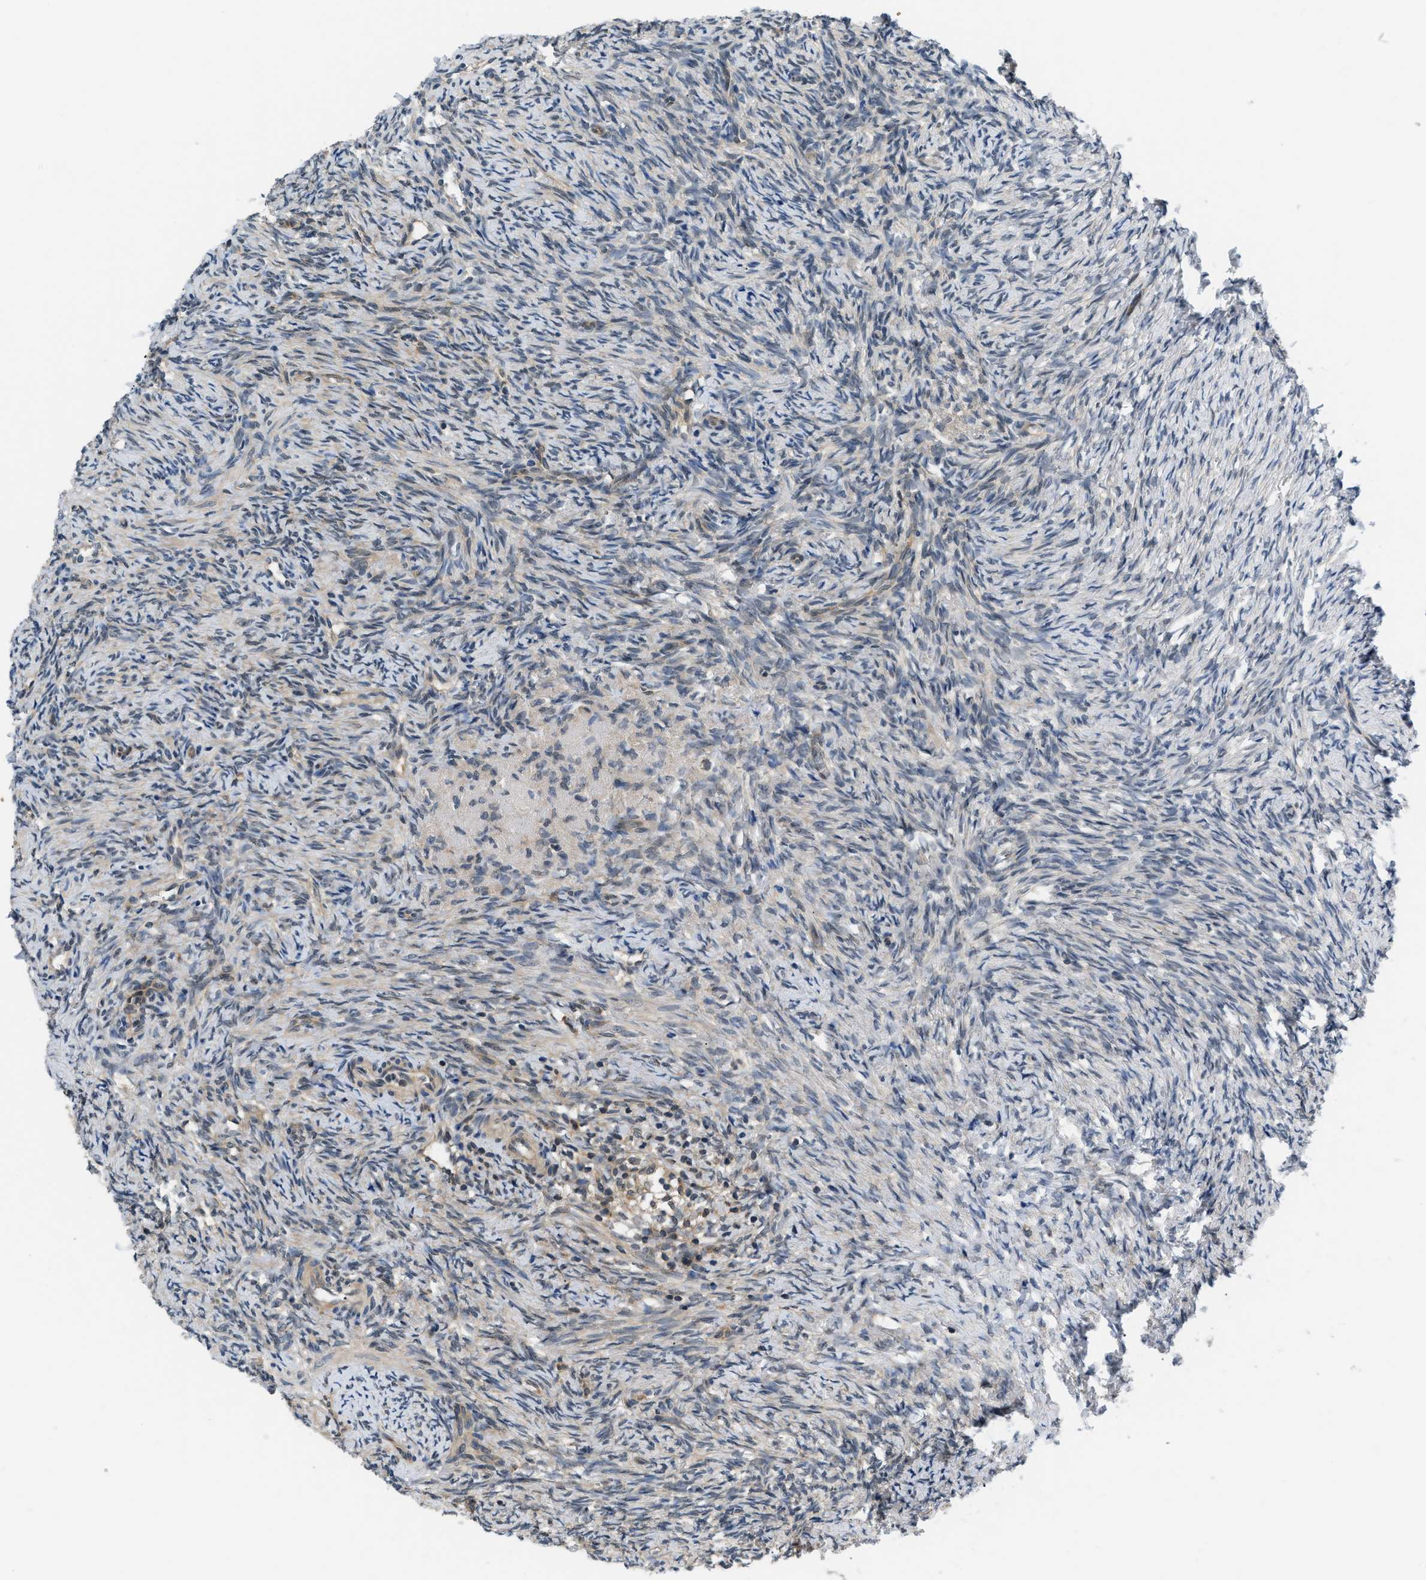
{"staining": {"intensity": "weak", "quantity": "25%-75%", "location": "cytoplasmic/membranous"}, "tissue": "ovary", "cell_type": "Follicle cells", "image_type": "normal", "snomed": [{"axis": "morphology", "description": "Normal tissue, NOS"}, {"axis": "topography", "description": "Ovary"}], "caption": "This micrograph demonstrates normal ovary stained with immunohistochemistry to label a protein in brown. The cytoplasmic/membranous of follicle cells show weak positivity for the protein. Nuclei are counter-stained blue.", "gene": "EIF4EBP2", "patient": {"sex": "female", "age": 41}}